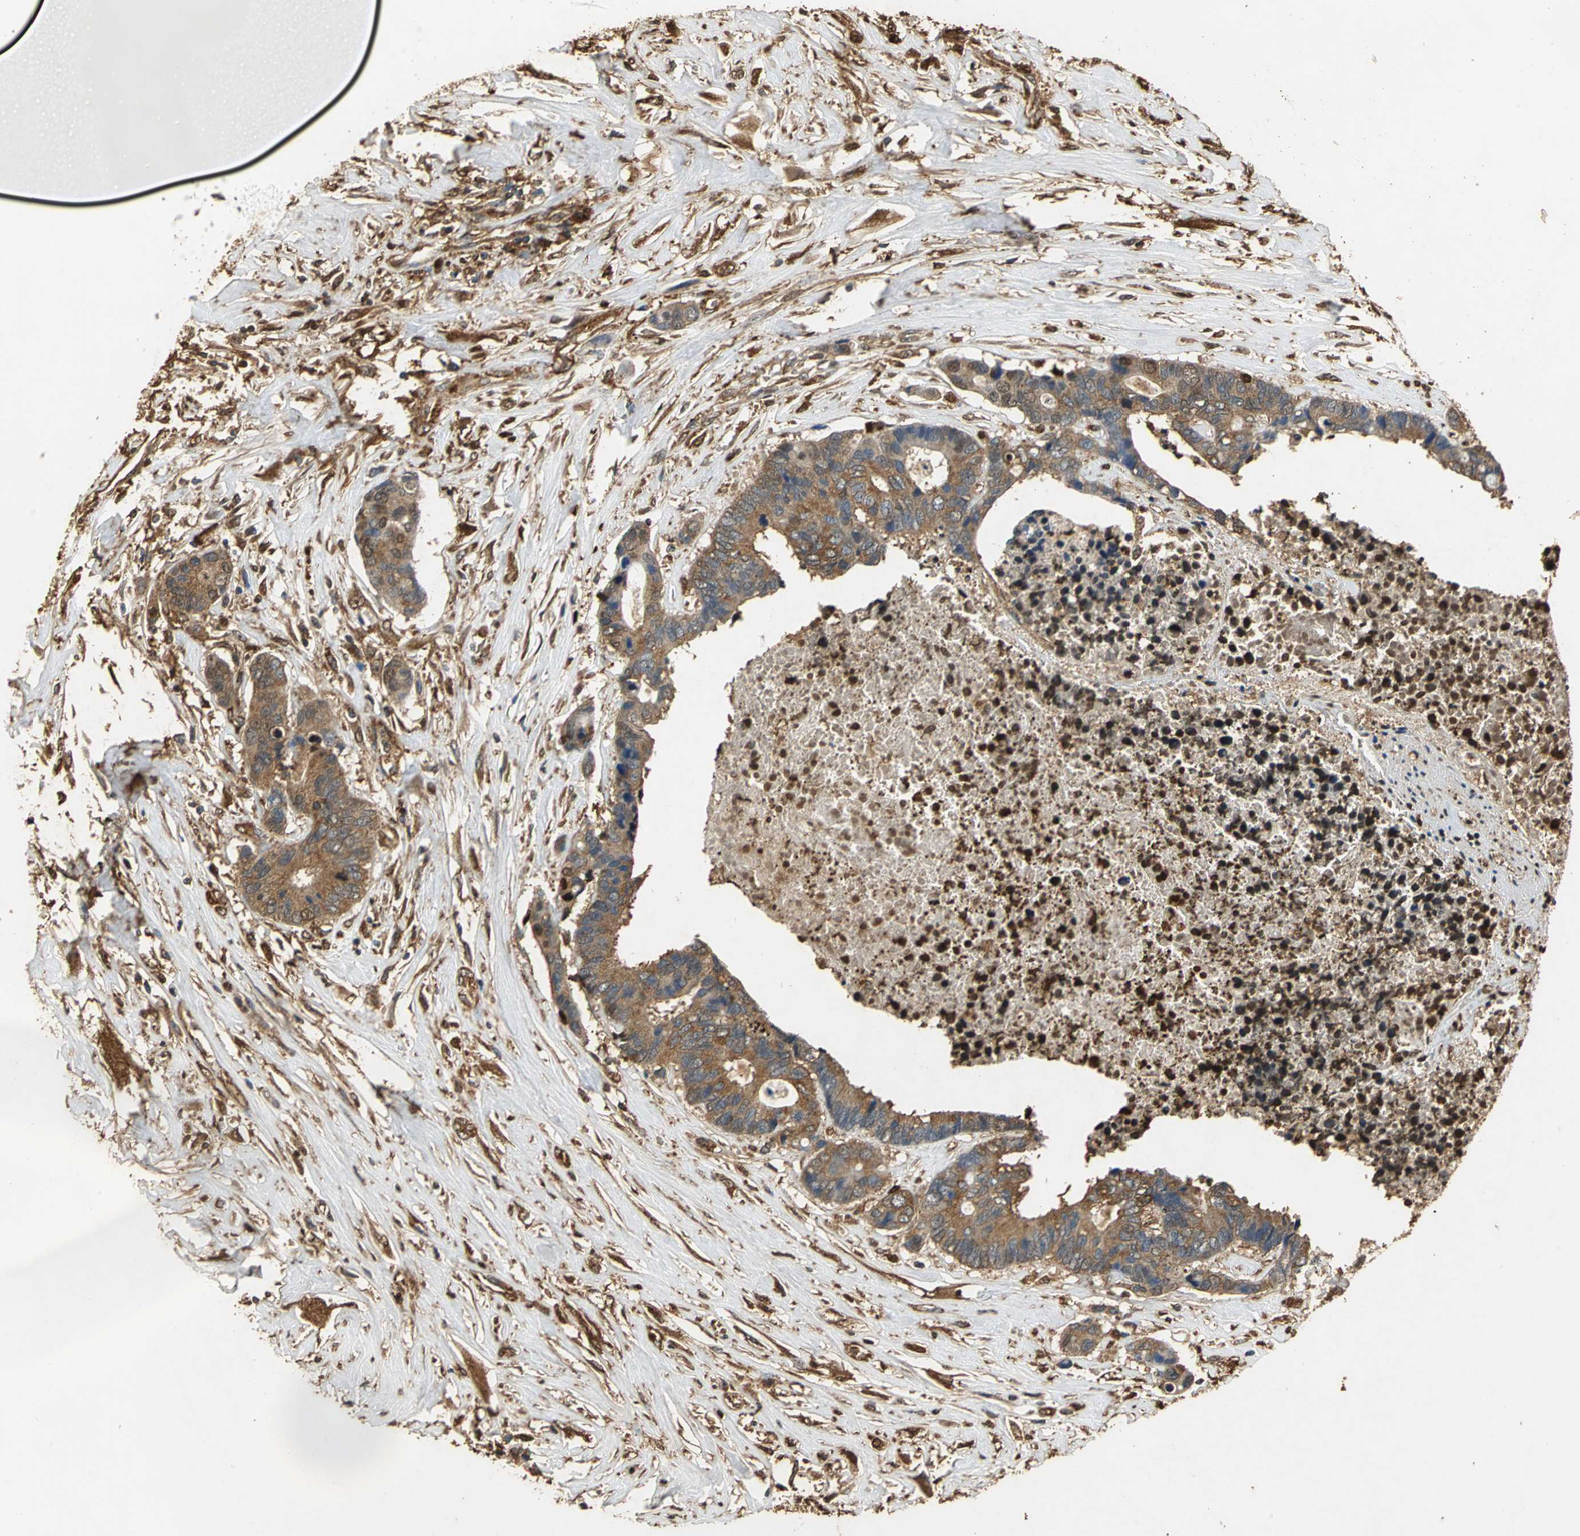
{"staining": {"intensity": "strong", "quantity": ">75%", "location": "cytoplasmic/membranous"}, "tissue": "colorectal cancer", "cell_type": "Tumor cells", "image_type": "cancer", "snomed": [{"axis": "morphology", "description": "Adenocarcinoma, NOS"}, {"axis": "topography", "description": "Rectum"}], "caption": "Immunohistochemical staining of adenocarcinoma (colorectal) demonstrates high levels of strong cytoplasmic/membranous protein positivity in about >75% of tumor cells.", "gene": "GAPDH", "patient": {"sex": "male", "age": 55}}